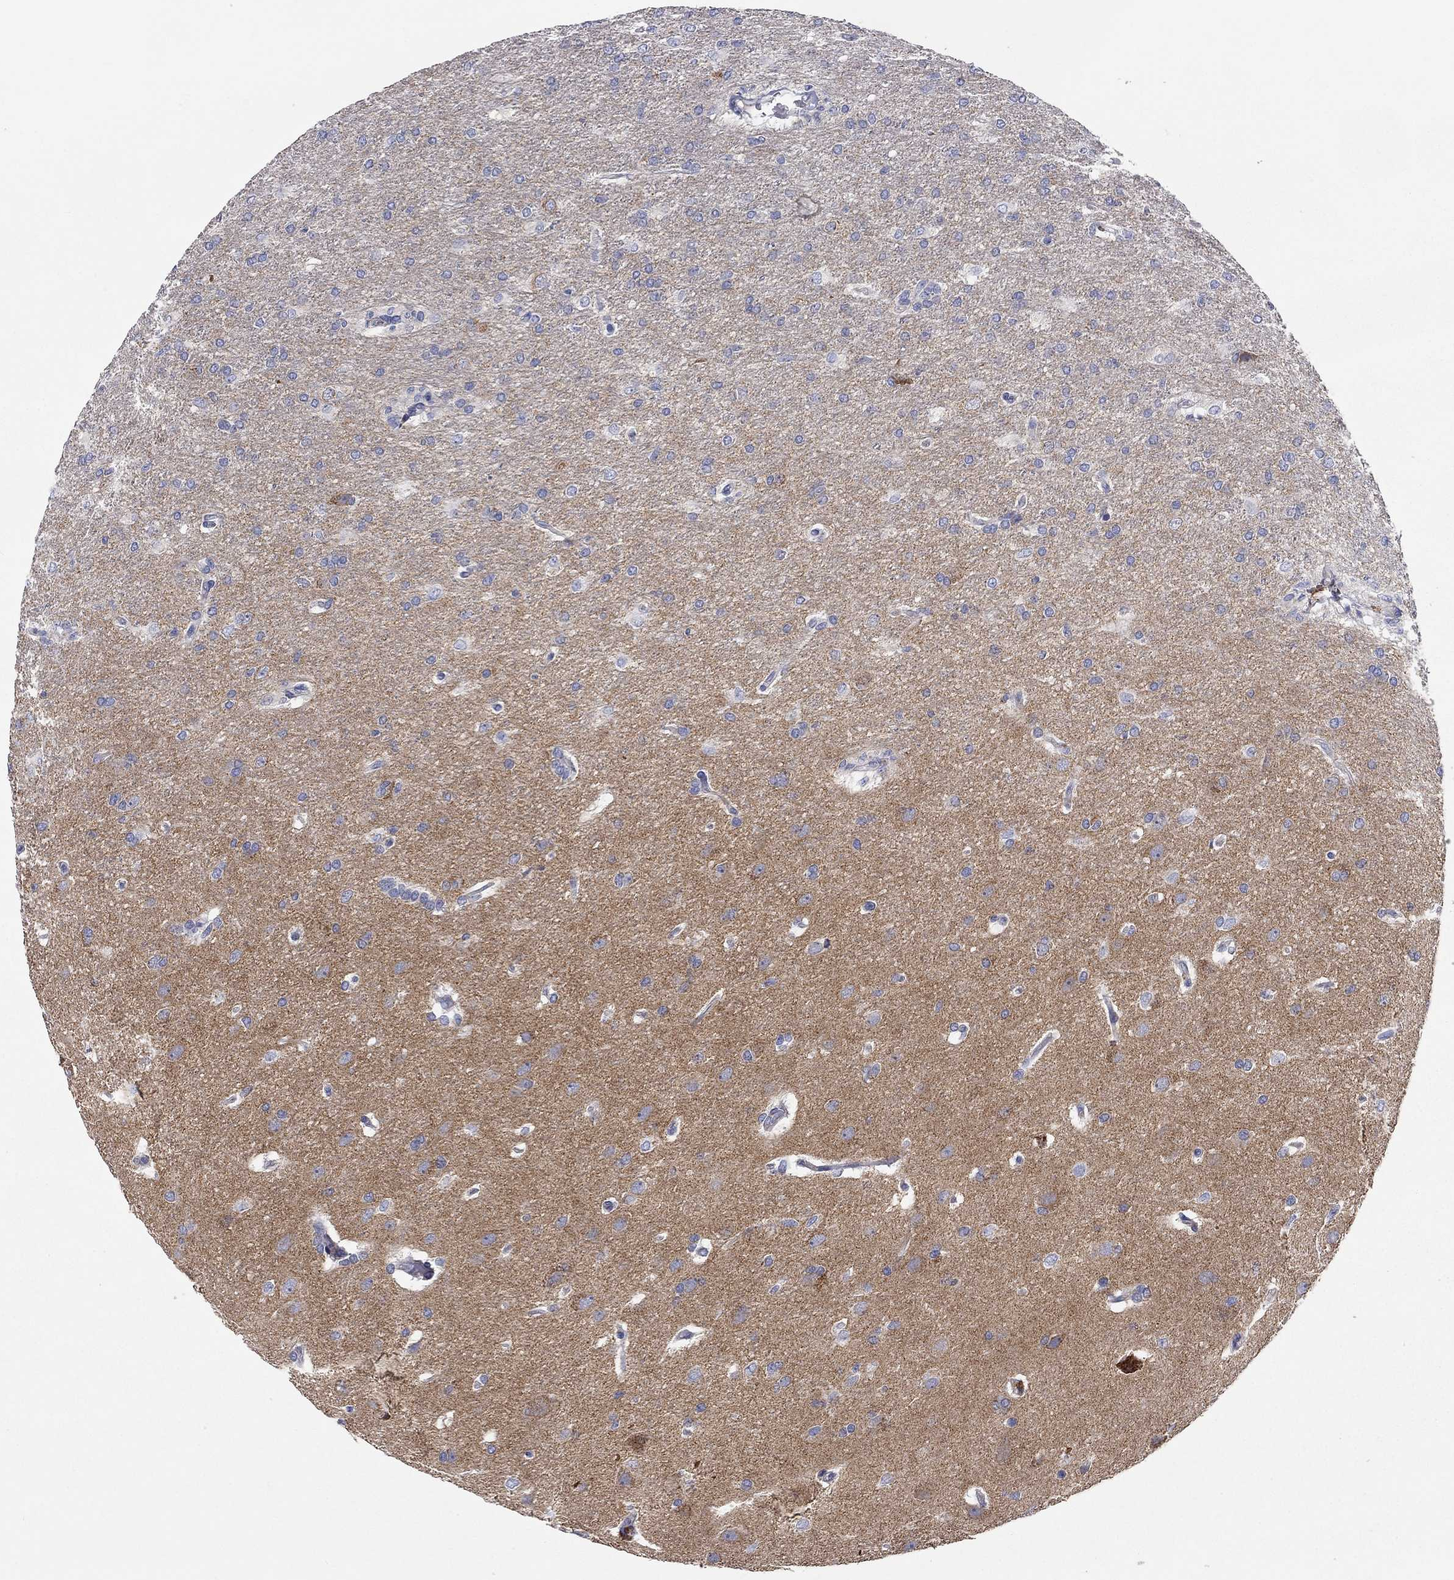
{"staining": {"intensity": "negative", "quantity": "none", "location": "none"}, "tissue": "glioma", "cell_type": "Tumor cells", "image_type": "cancer", "snomed": [{"axis": "morphology", "description": "Glioma, malignant, High grade"}, {"axis": "topography", "description": "Brain"}], "caption": "Immunohistochemistry (IHC) histopathology image of malignant glioma (high-grade) stained for a protein (brown), which reveals no expression in tumor cells. (Immunohistochemistry (IHC), brightfield microscopy, high magnification).", "gene": "RCAN1", "patient": {"sex": "male", "age": 68}}